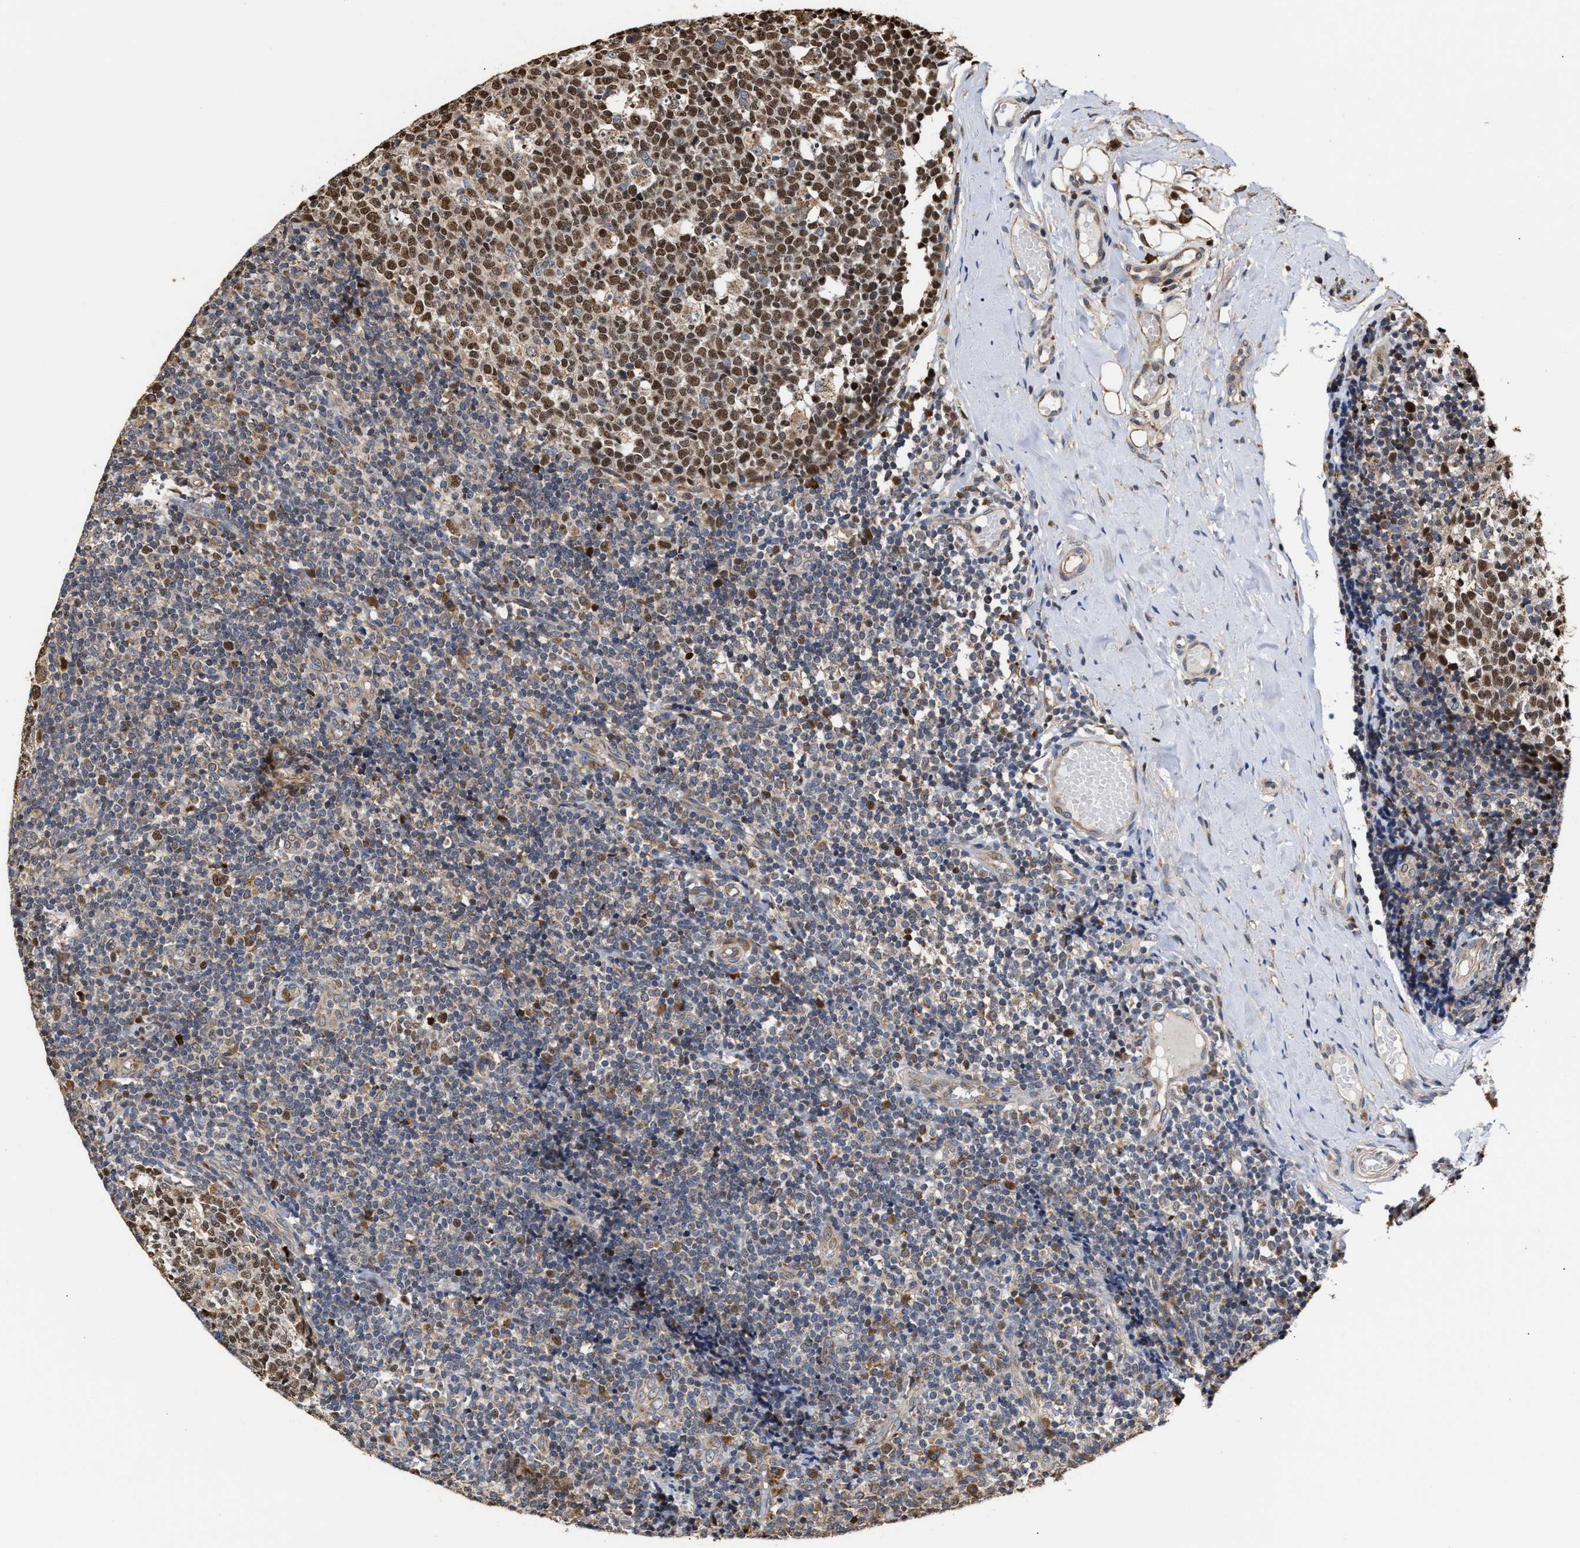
{"staining": {"intensity": "moderate", "quantity": ">75%", "location": "nuclear"}, "tissue": "tonsil", "cell_type": "Germinal center cells", "image_type": "normal", "snomed": [{"axis": "morphology", "description": "Normal tissue, NOS"}, {"axis": "topography", "description": "Tonsil"}], "caption": "A photomicrograph showing moderate nuclear positivity in approximately >75% of germinal center cells in normal tonsil, as visualized by brown immunohistochemical staining.", "gene": "GOSR1", "patient": {"sex": "female", "age": 19}}